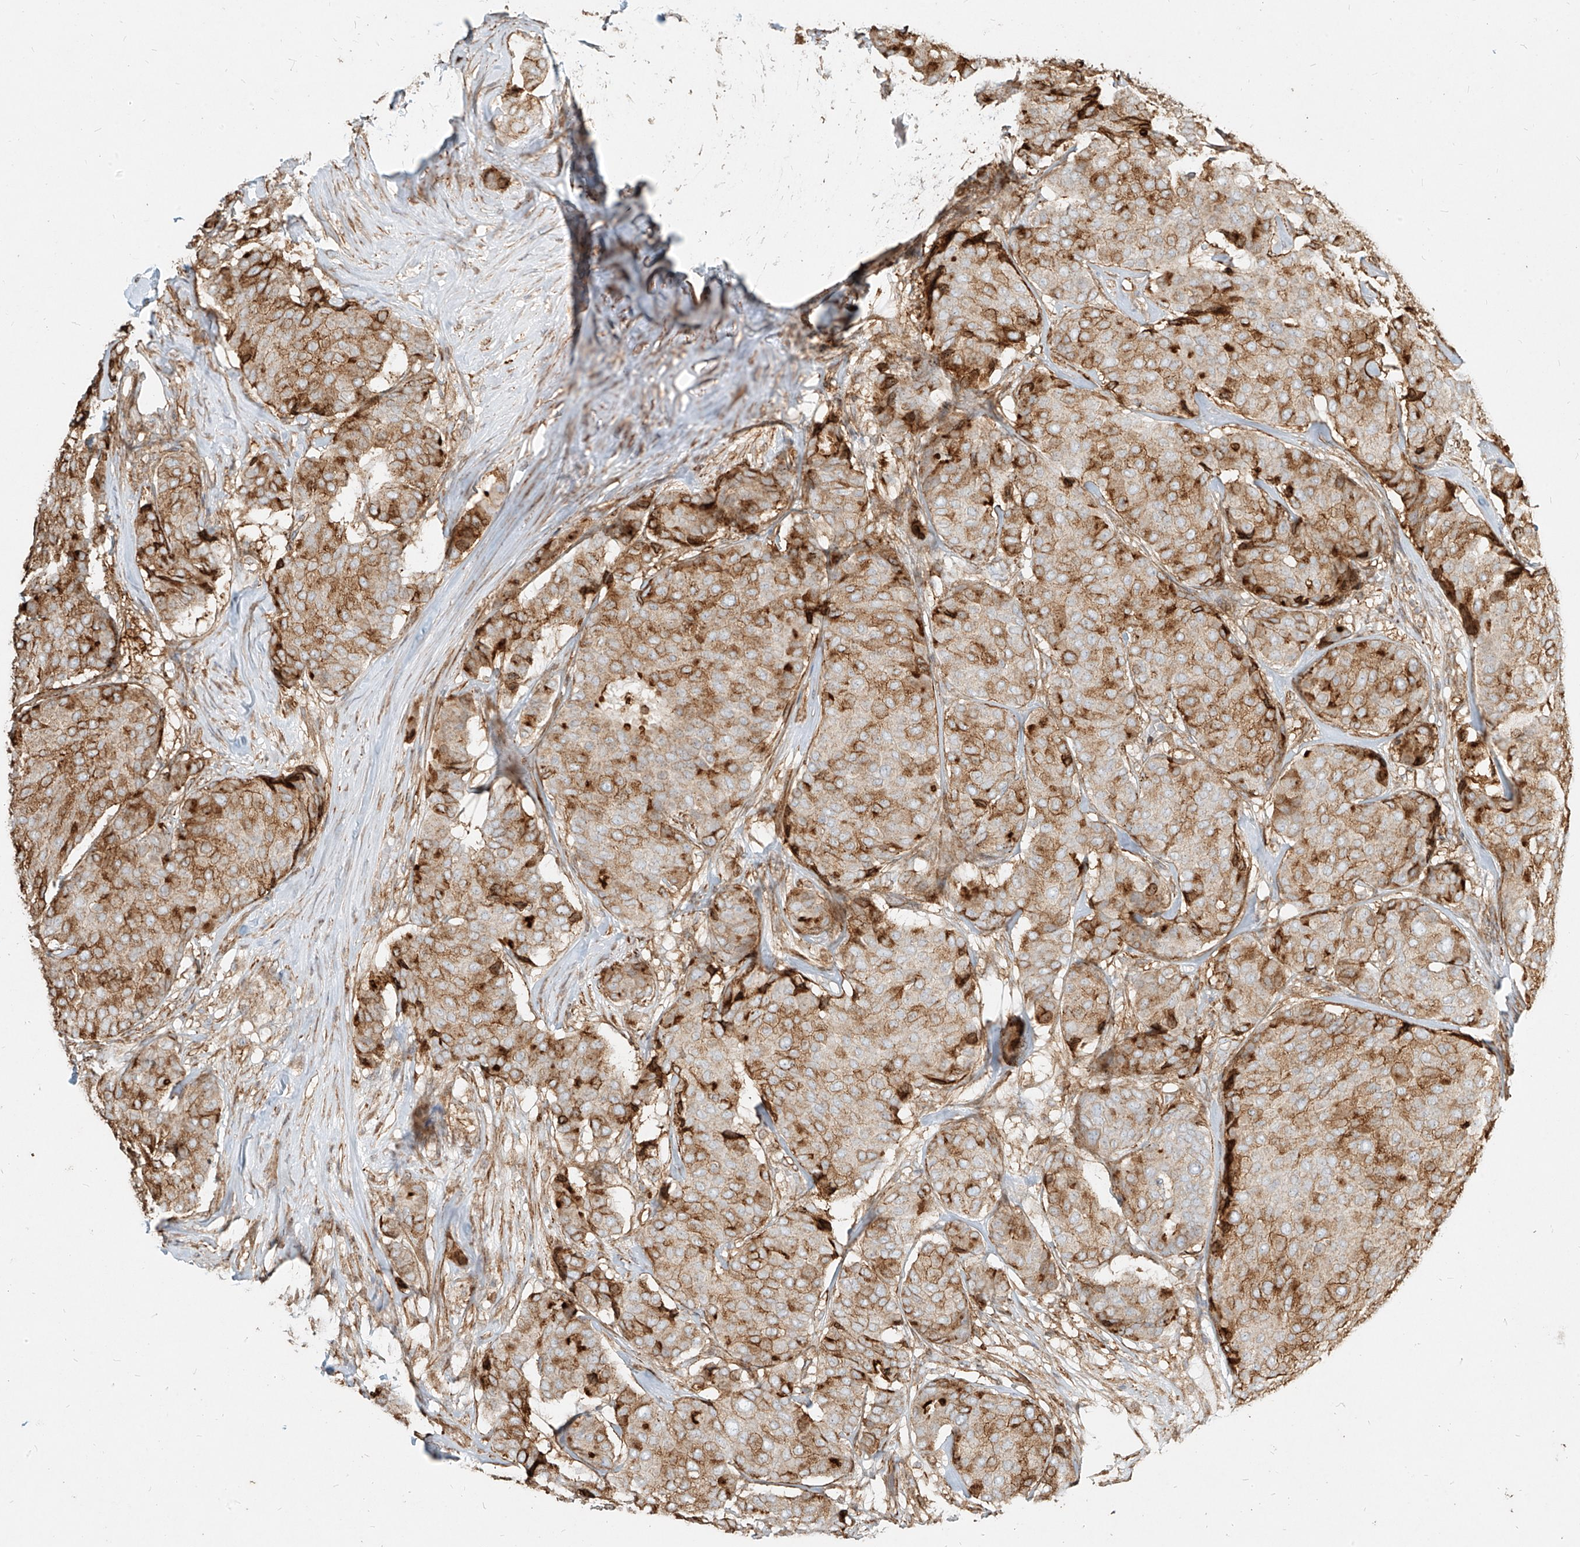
{"staining": {"intensity": "moderate", "quantity": ">75%", "location": "cytoplasmic/membranous"}, "tissue": "breast cancer", "cell_type": "Tumor cells", "image_type": "cancer", "snomed": [{"axis": "morphology", "description": "Duct carcinoma"}, {"axis": "topography", "description": "Breast"}], "caption": "Immunohistochemical staining of human breast invasive ductal carcinoma reveals medium levels of moderate cytoplasmic/membranous protein expression in about >75% of tumor cells. Using DAB (brown) and hematoxylin (blue) stains, captured at high magnification using brightfield microscopy.", "gene": "MTX2", "patient": {"sex": "female", "age": 75}}